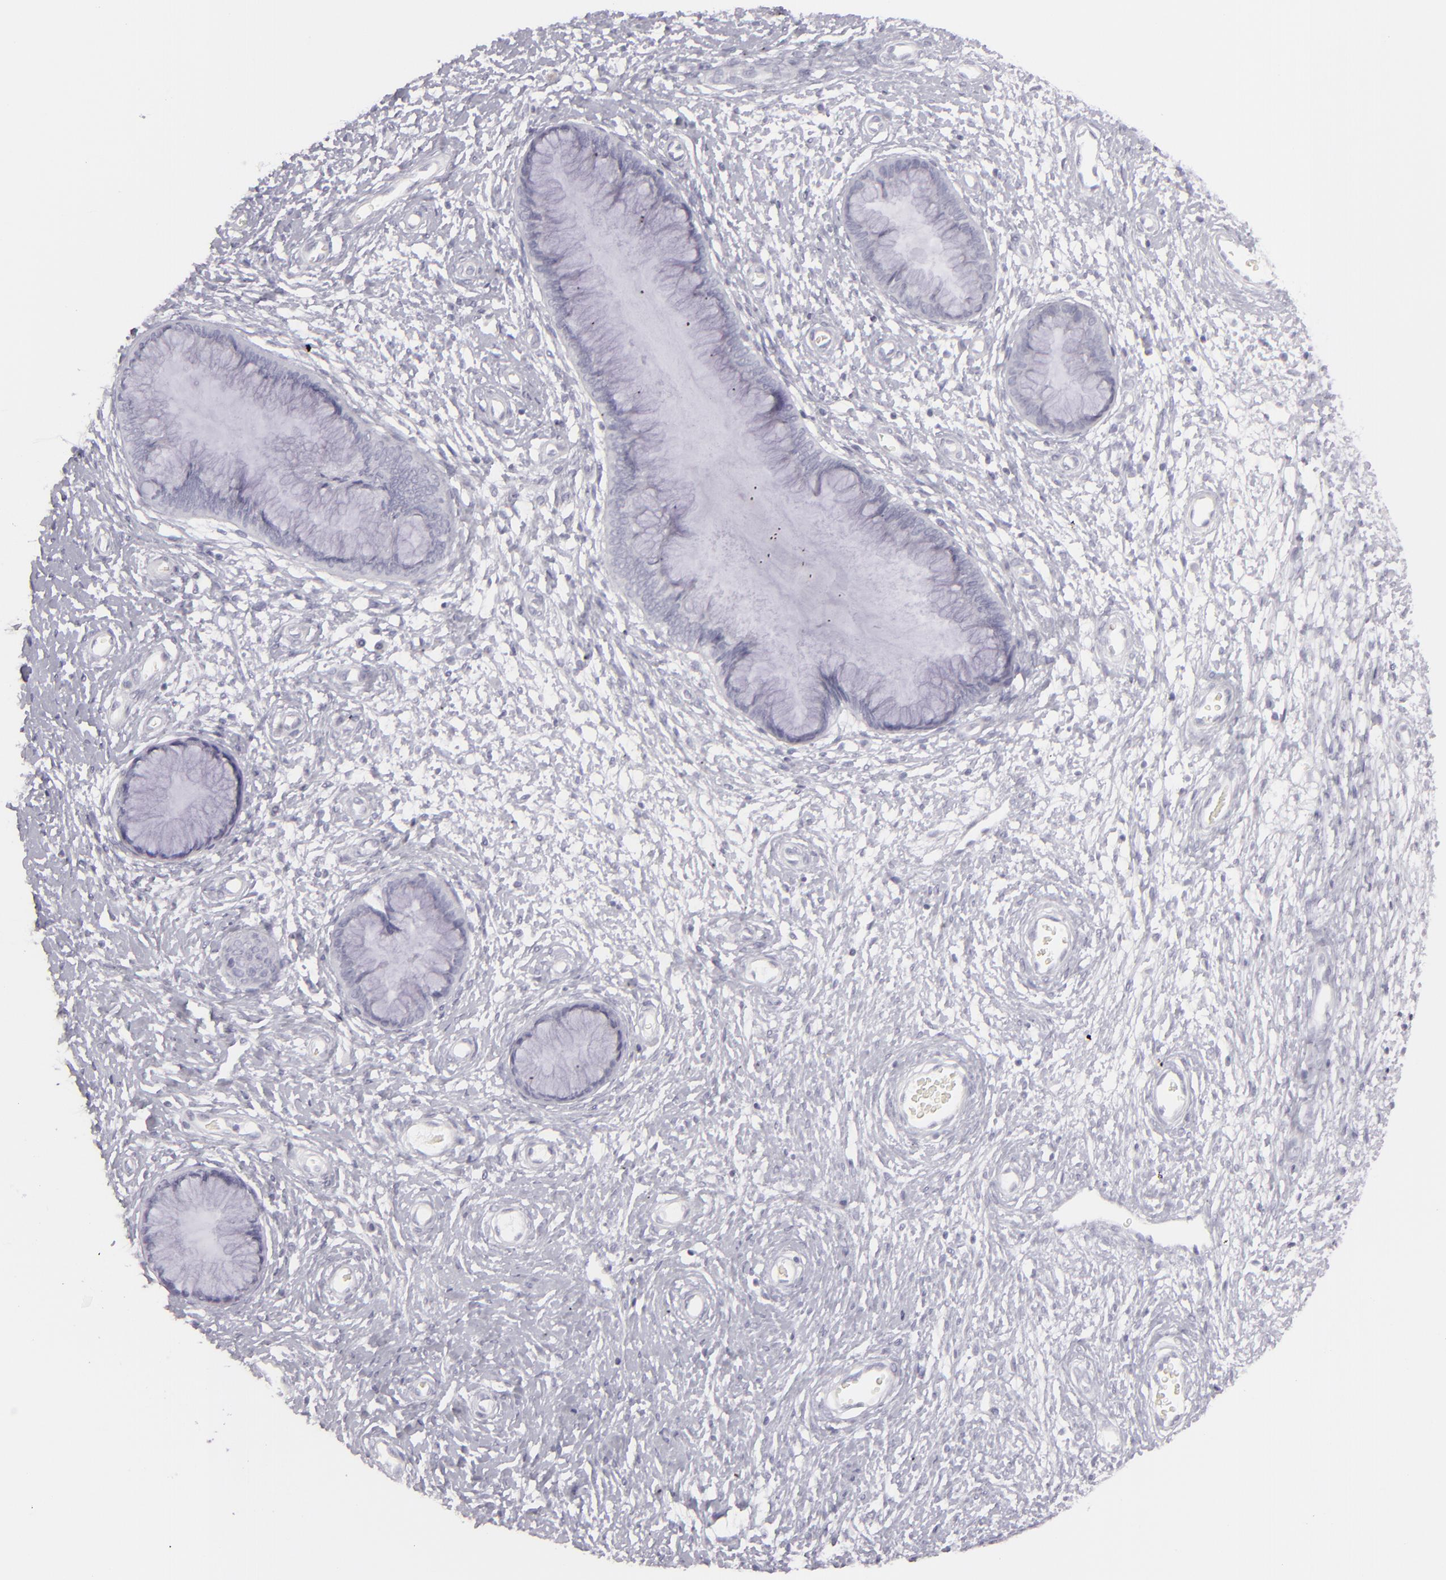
{"staining": {"intensity": "negative", "quantity": "none", "location": "none"}, "tissue": "cervix", "cell_type": "Glandular cells", "image_type": "normal", "snomed": [{"axis": "morphology", "description": "Normal tissue, NOS"}, {"axis": "topography", "description": "Cervix"}], "caption": "IHC image of benign cervix: cervix stained with DAB (3,3'-diaminobenzidine) shows no significant protein staining in glandular cells.", "gene": "FLG", "patient": {"sex": "female", "age": 55}}